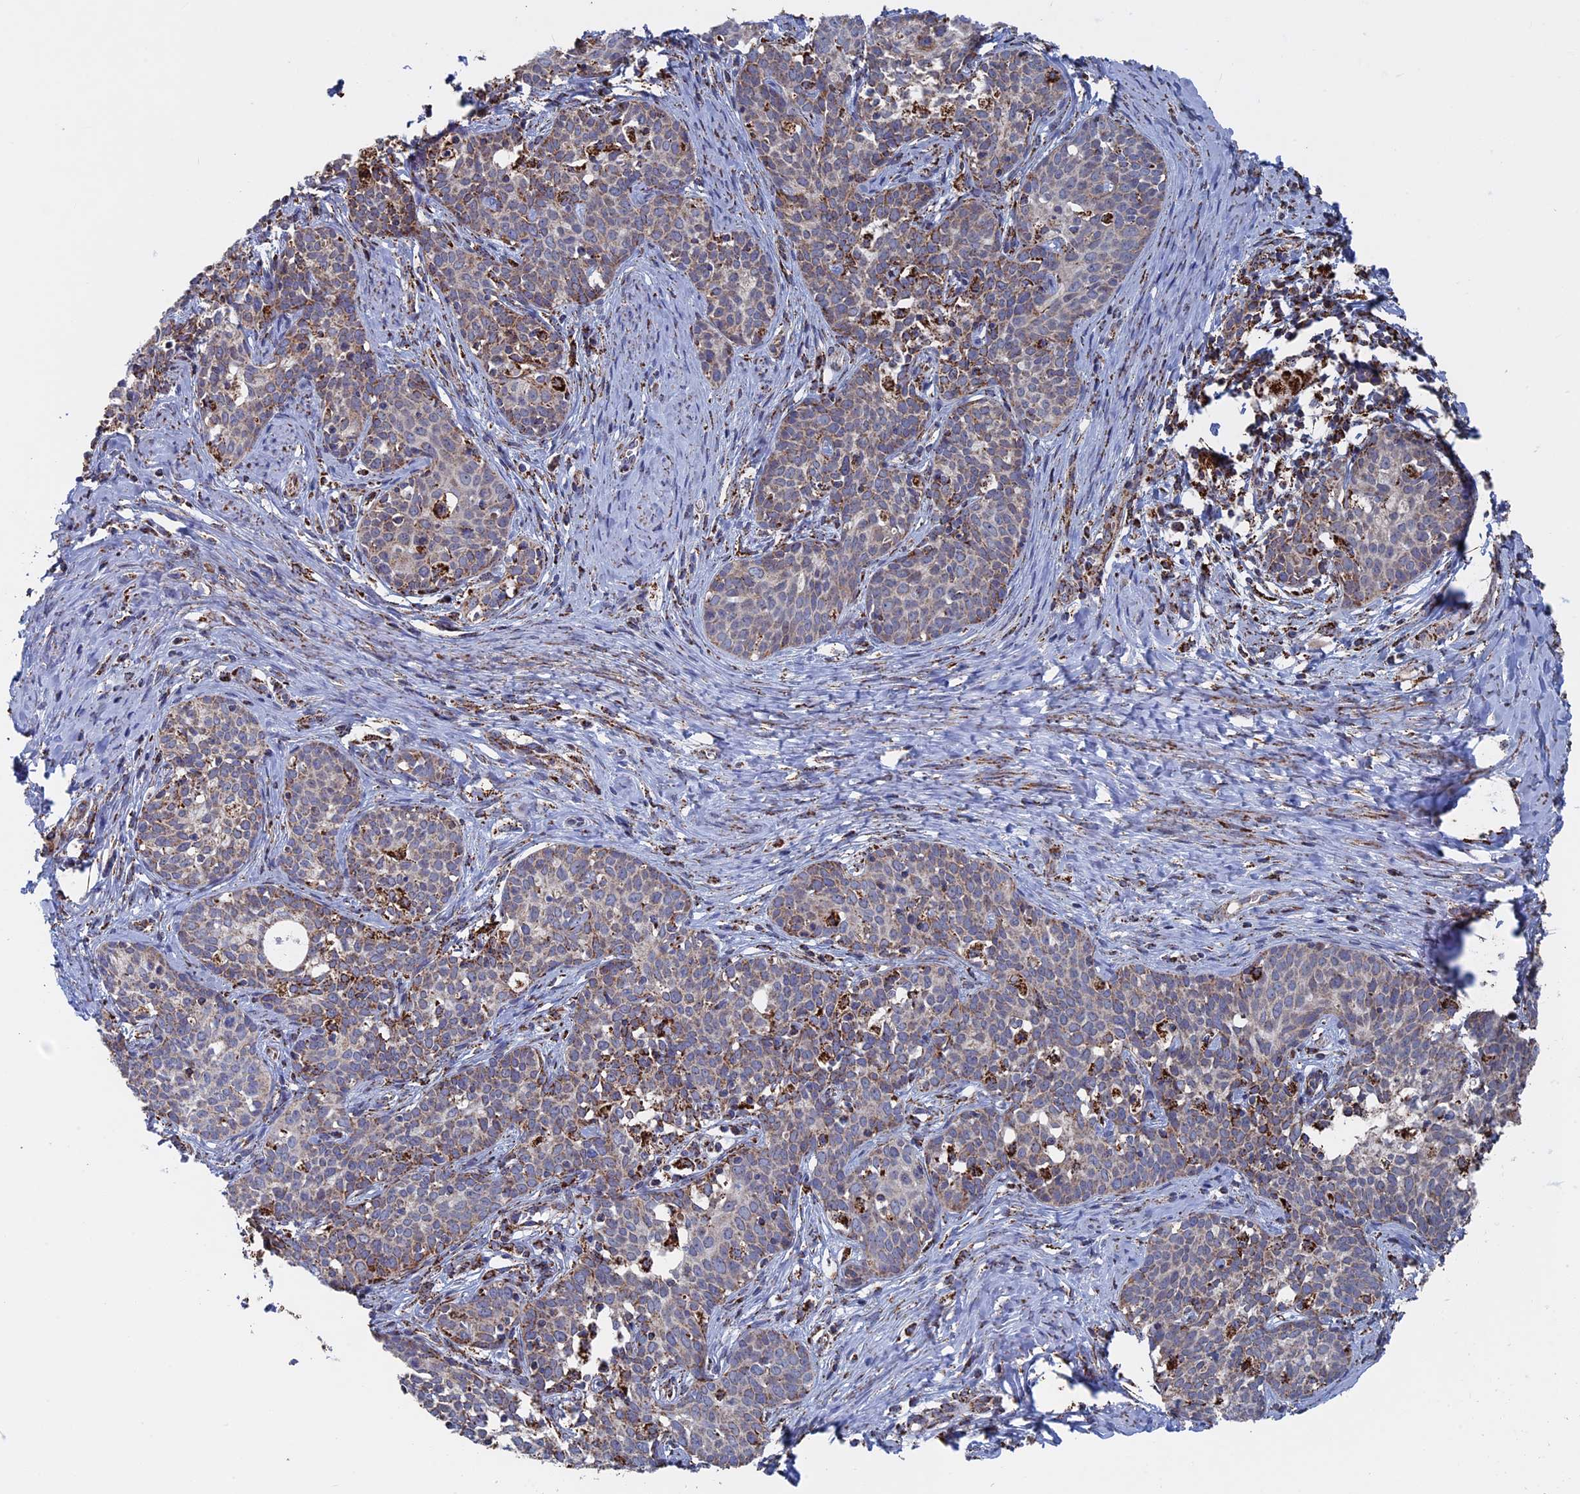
{"staining": {"intensity": "moderate", "quantity": "25%-75%", "location": "cytoplasmic/membranous"}, "tissue": "cervical cancer", "cell_type": "Tumor cells", "image_type": "cancer", "snomed": [{"axis": "morphology", "description": "Squamous cell carcinoma, NOS"}, {"axis": "topography", "description": "Cervix"}], "caption": "Cervical cancer (squamous cell carcinoma) stained with DAB IHC demonstrates medium levels of moderate cytoplasmic/membranous positivity in approximately 25%-75% of tumor cells.", "gene": "SEC24D", "patient": {"sex": "female", "age": 52}}